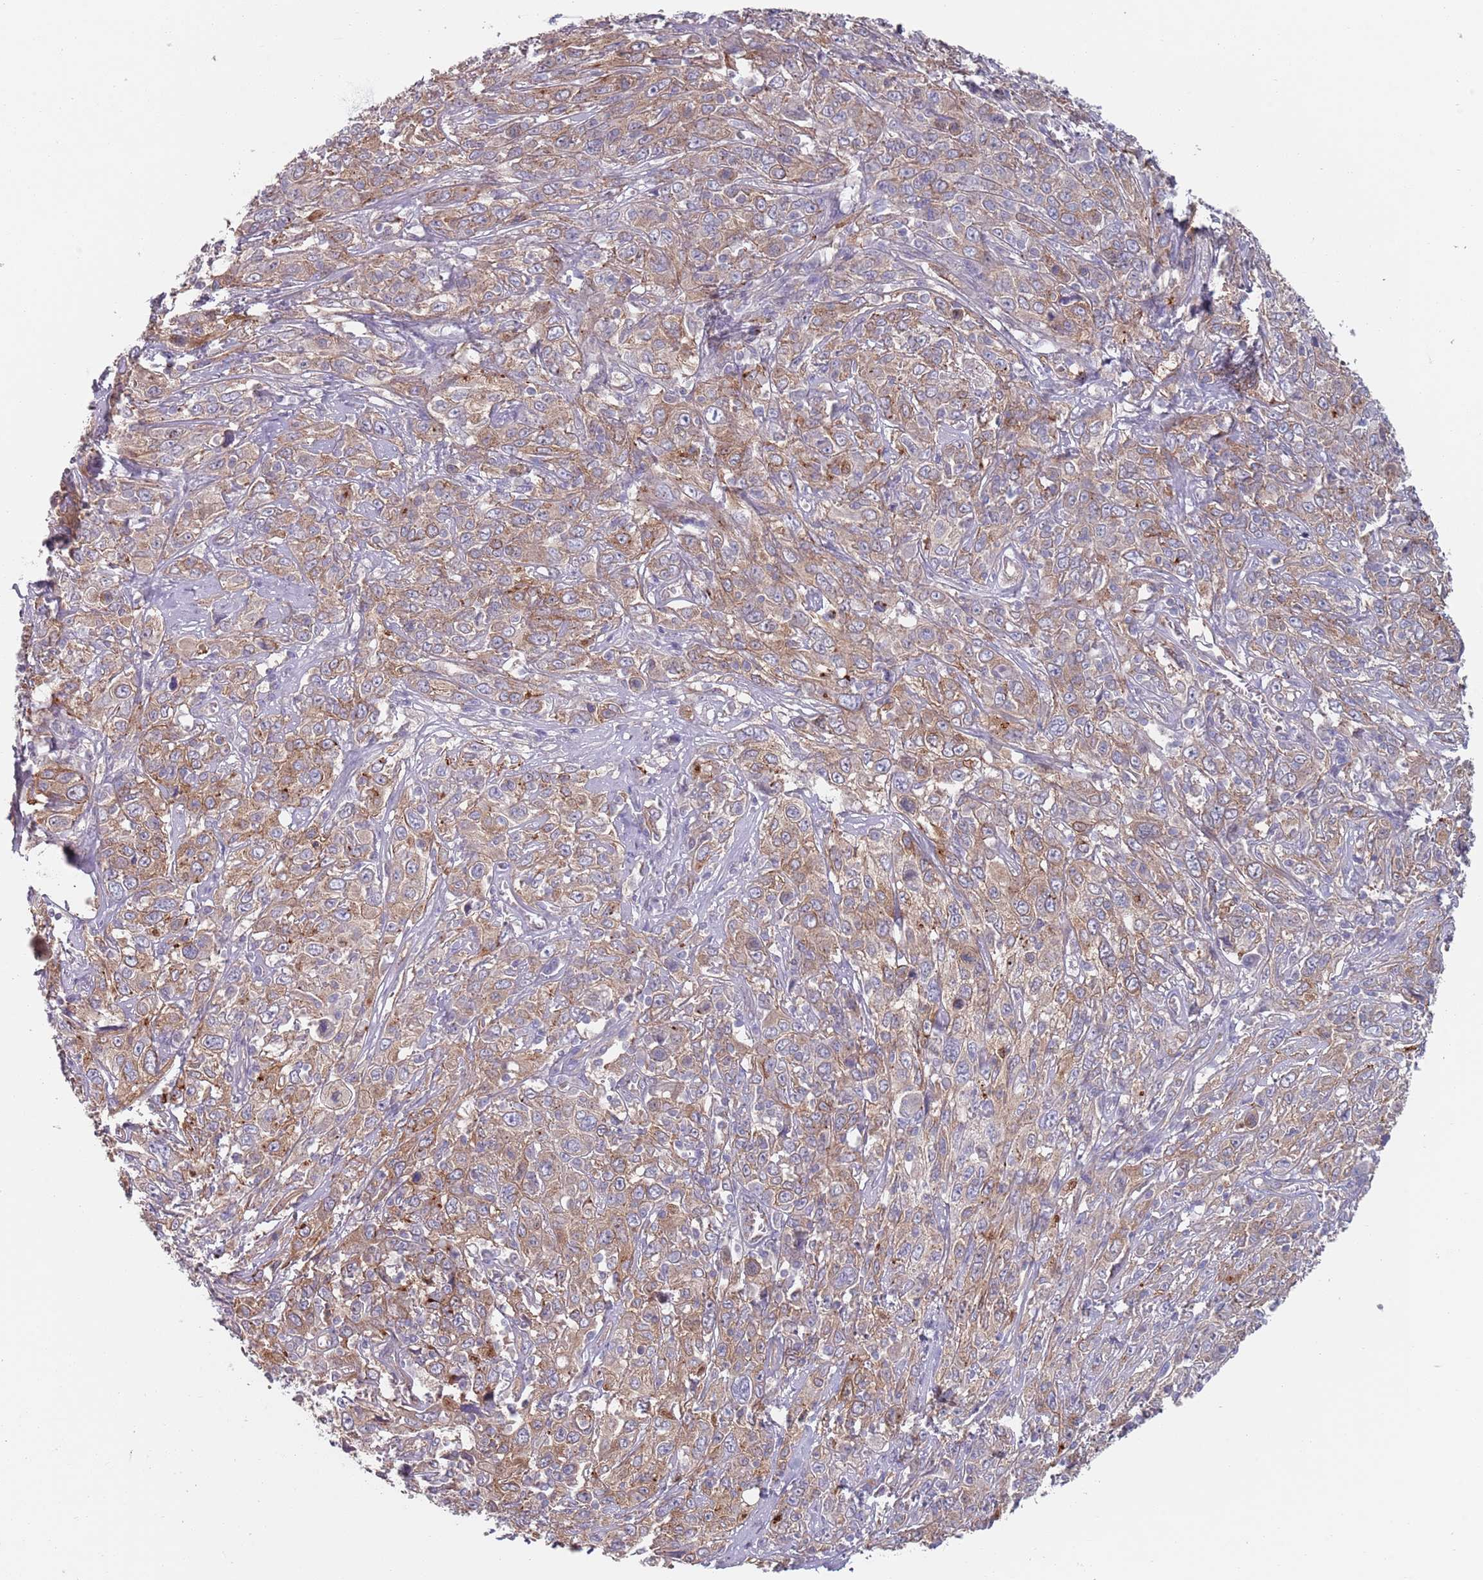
{"staining": {"intensity": "moderate", "quantity": ">75%", "location": "cytoplasmic/membranous"}, "tissue": "cervical cancer", "cell_type": "Tumor cells", "image_type": "cancer", "snomed": [{"axis": "morphology", "description": "Squamous cell carcinoma, NOS"}, {"axis": "topography", "description": "Cervix"}], "caption": "An immunohistochemistry (IHC) histopathology image of tumor tissue is shown. Protein staining in brown labels moderate cytoplasmic/membranous positivity in cervical cancer within tumor cells.", "gene": "APPL2", "patient": {"sex": "female", "age": 46}}